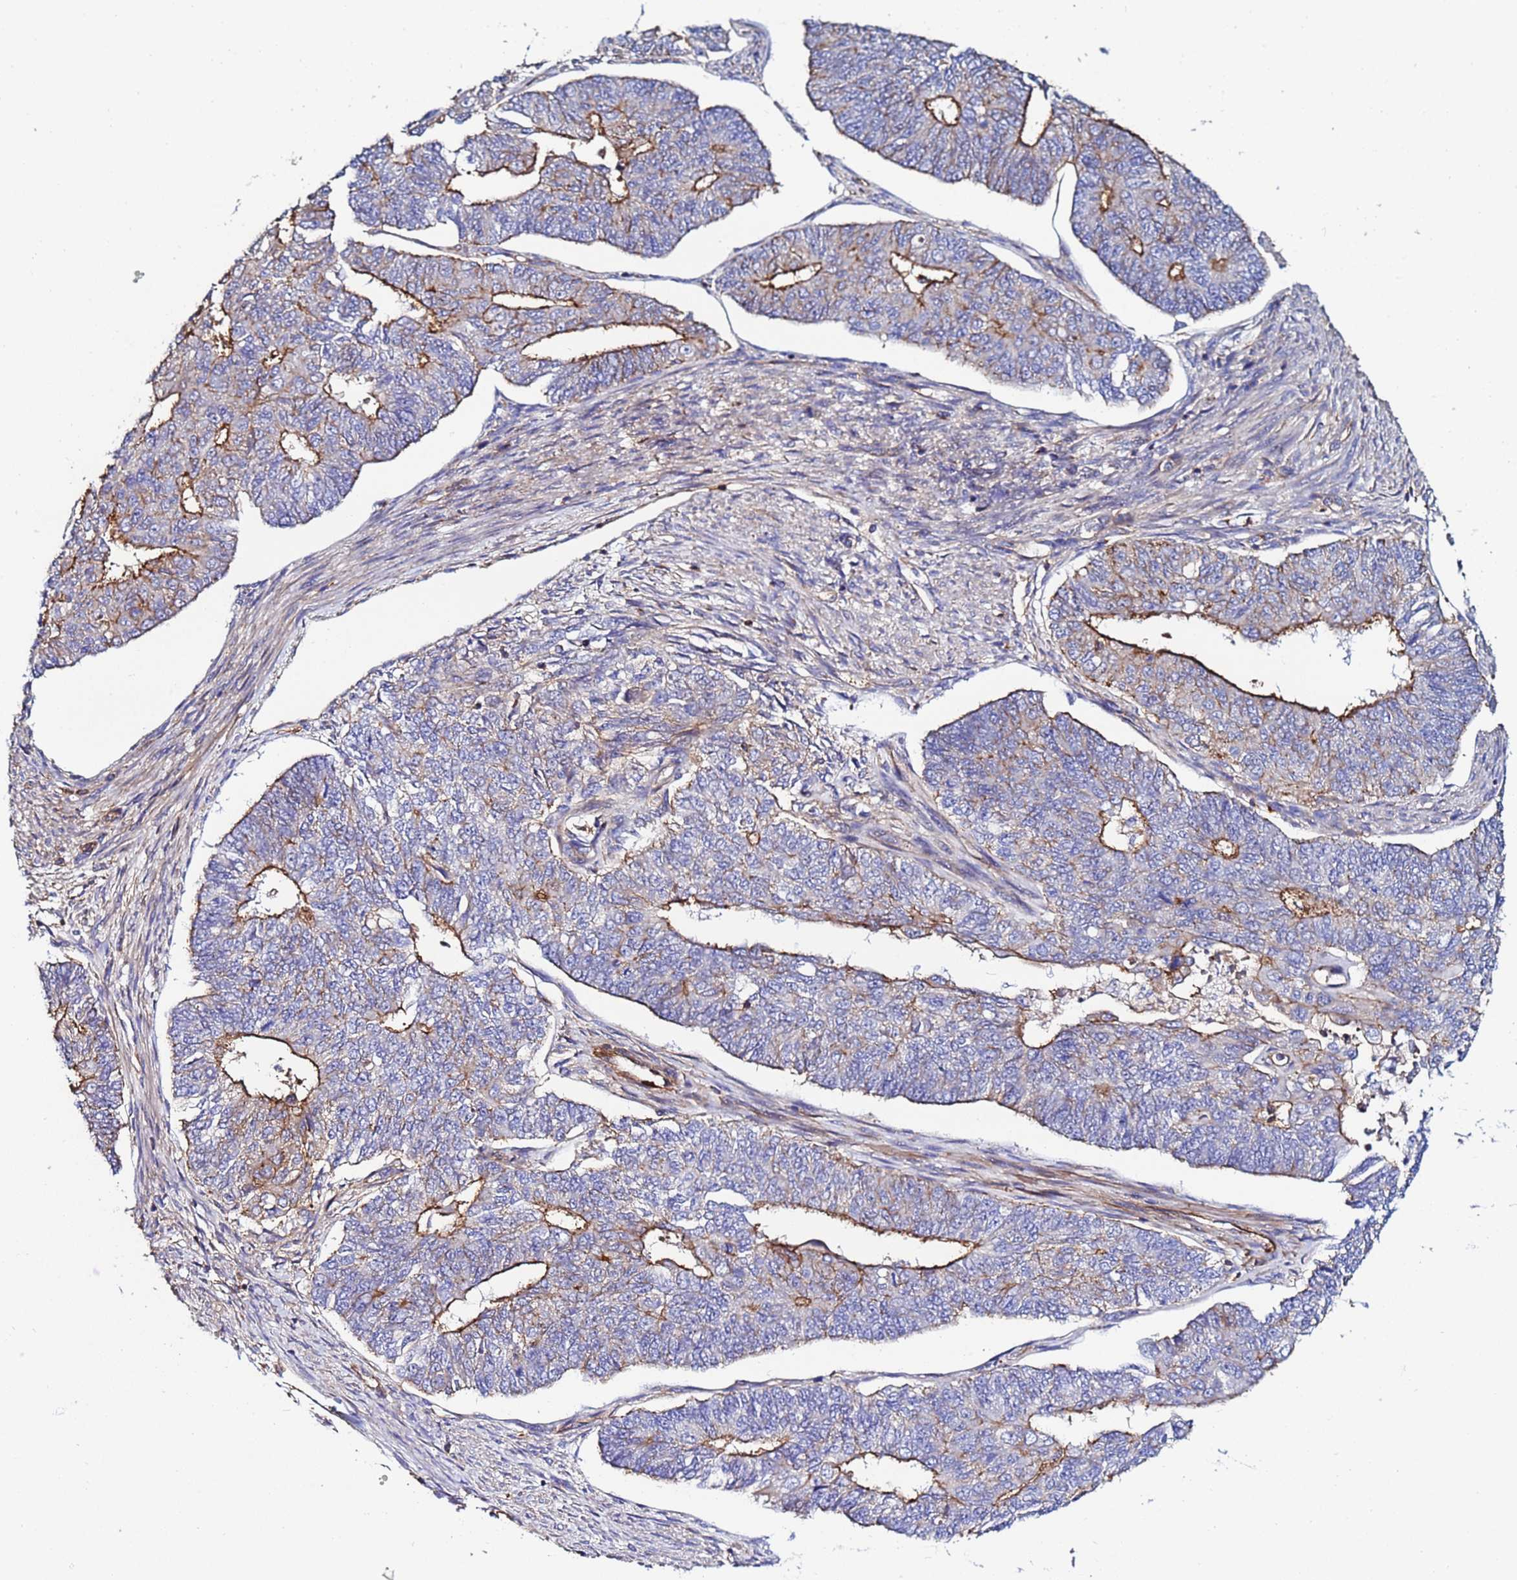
{"staining": {"intensity": "moderate", "quantity": "25%-75%", "location": "cytoplasmic/membranous"}, "tissue": "endometrial cancer", "cell_type": "Tumor cells", "image_type": "cancer", "snomed": [{"axis": "morphology", "description": "Adenocarcinoma, NOS"}, {"axis": "topography", "description": "Endometrium"}], "caption": "Protein staining by immunohistochemistry (IHC) reveals moderate cytoplasmic/membranous staining in approximately 25%-75% of tumor cells in endometrial adenocarcinoma. The protein is stained brown, and the nuclei are stained in blue (DAB (3,3'-diaminobenzidine) IHC with brightfield microscopy, high magnification).", "gene": "POTEE", "patient": {"sex": "female", "age": 32}}